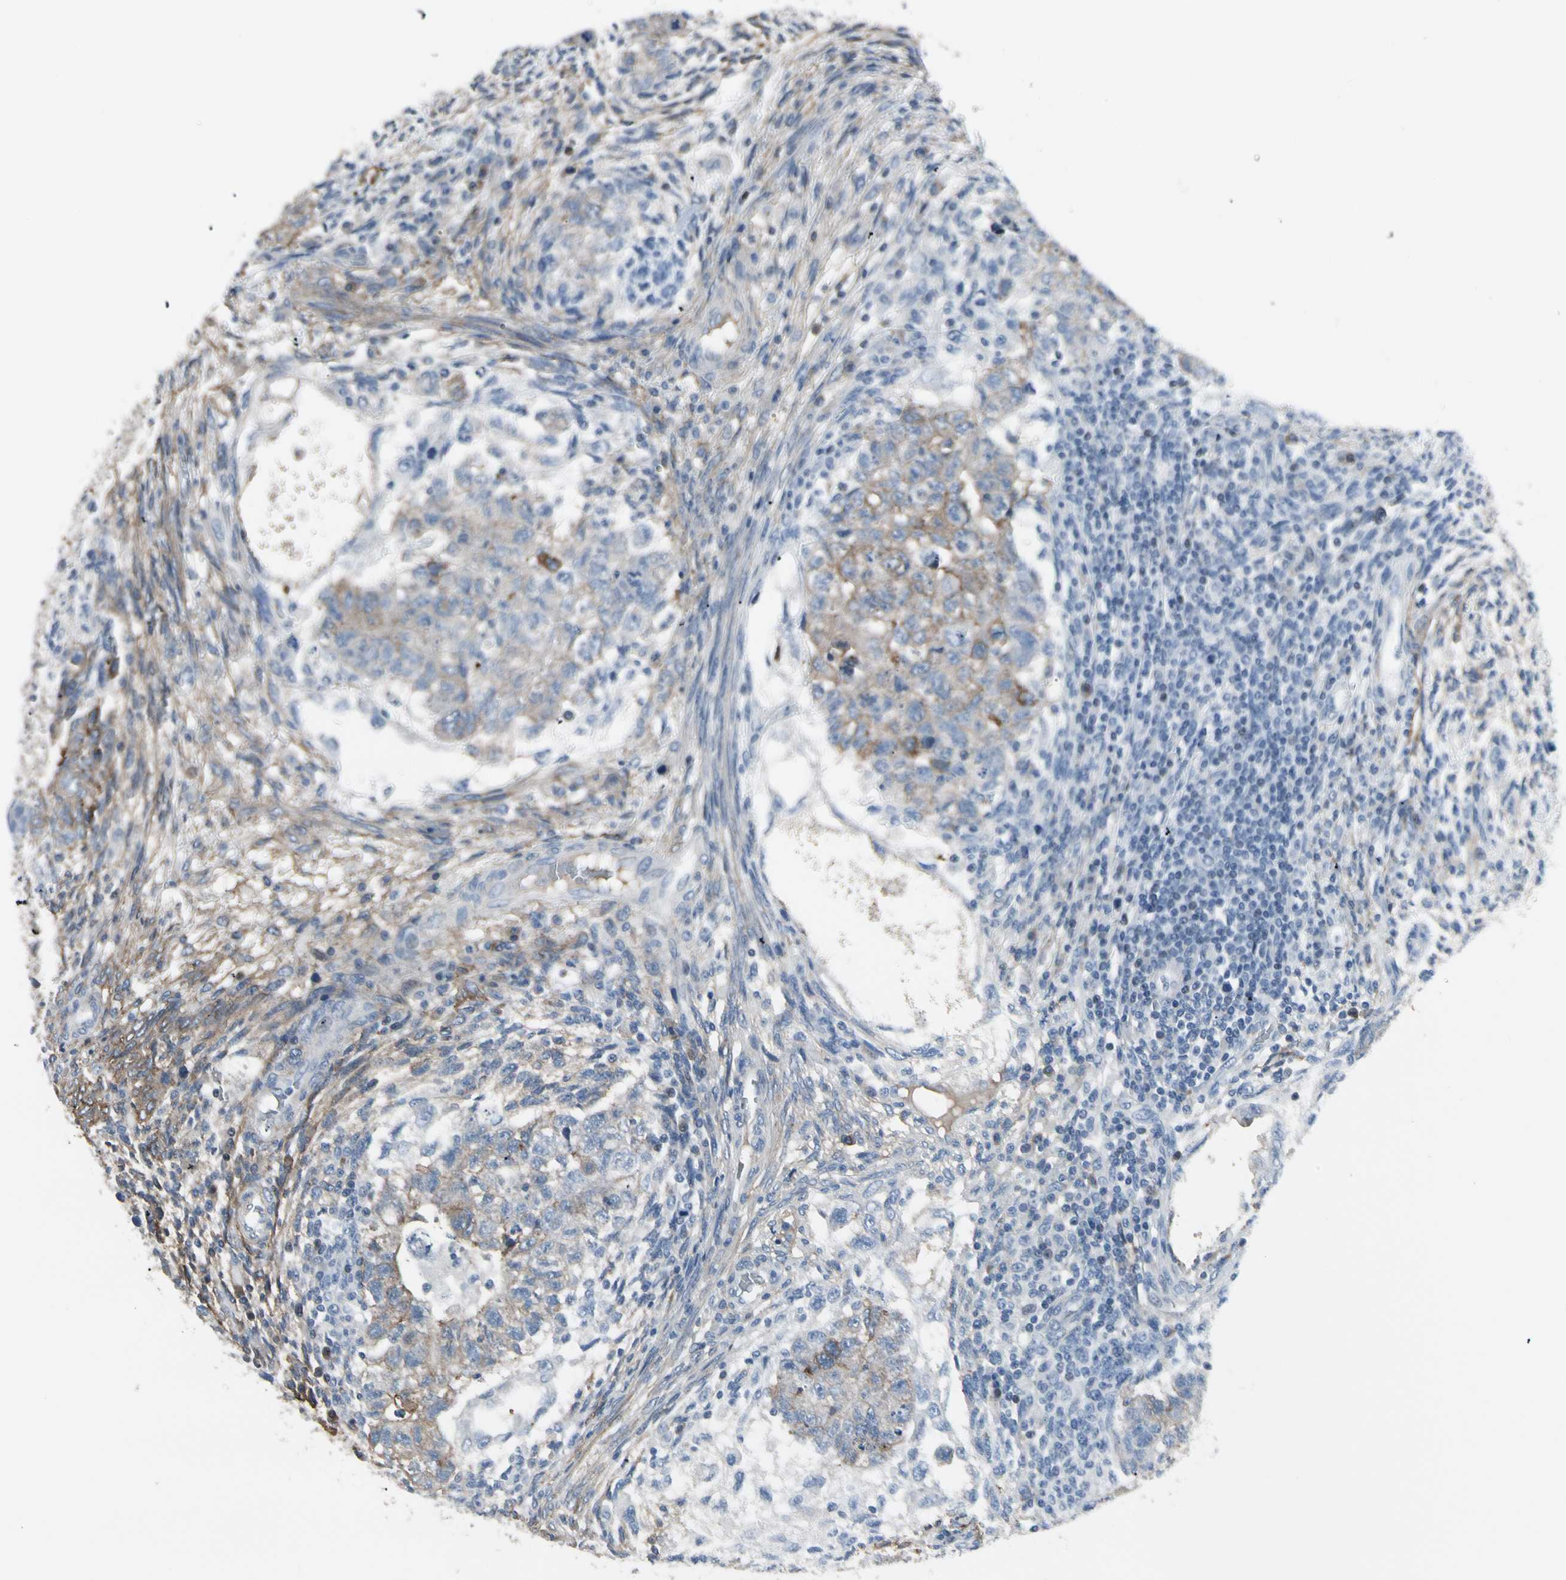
{"staining": {"intensity": "moderate", "quantity": ">75%", "location": "cytoplasmic/membranous"}, "tissue": "testis cancer", "cell_type": "Tumor cells", "image_type": "cancer", "snomed": [{"axis": "morphology", "description": "Normal tissue, NOS"}, {"axis": "morphology", "description": "Carcinoma, Embryonal, NOS"}, {"axis": "topography", "description": "Testis"}], "caption": "Human testis embryonal carcinoma stained with a brown dye shows moderate cytoplasmic/membranous positive positivity in approximately >75% of tumor cells.", "gene": "PIGR", "patient": {"sex": "male", "age": 36}}